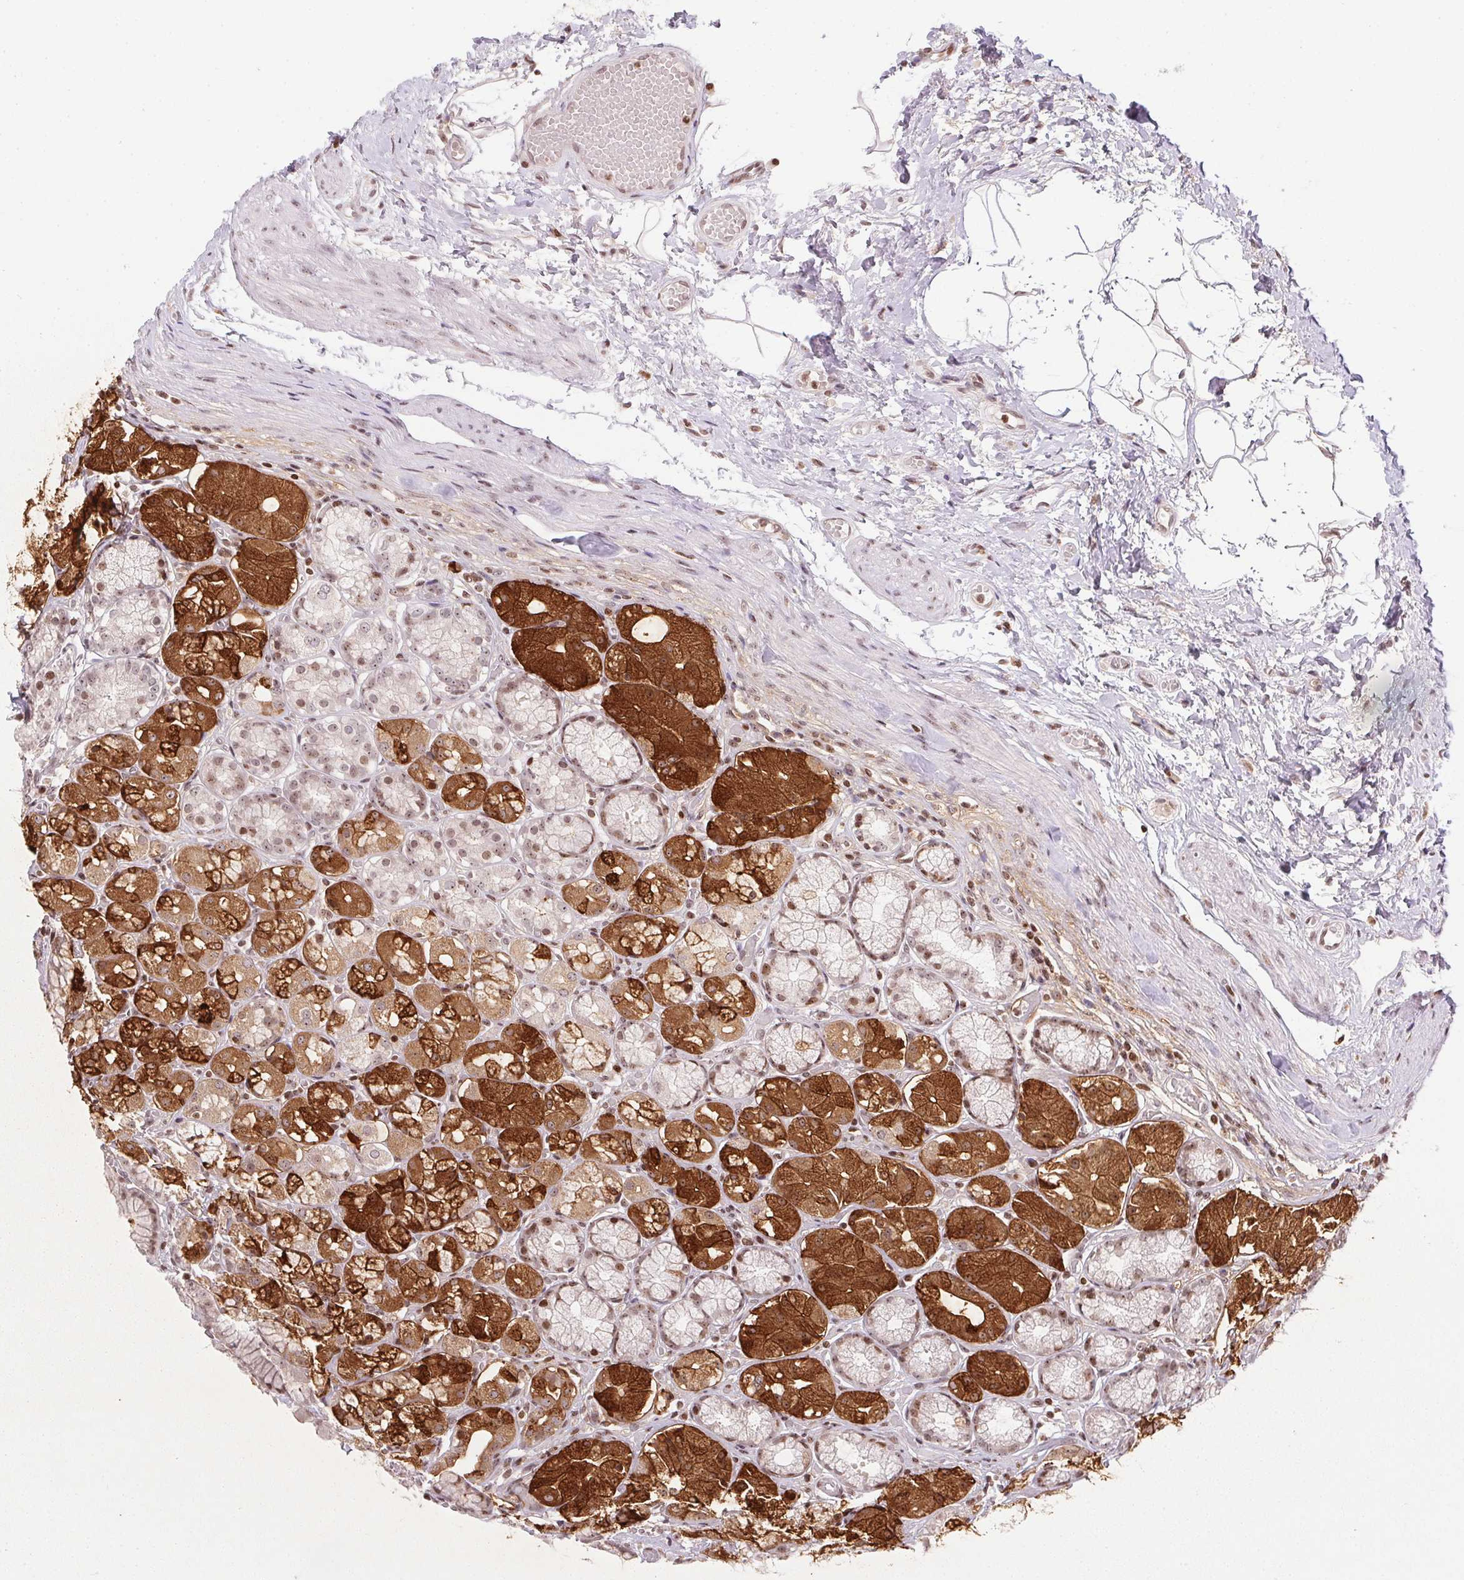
{"staining": {"intensity": "strong", "quantity": "25%-75%", "location": "cytoplasmic/membranous,nuclear"}, "tissue": "stomach", "cell_type": "Glandular cells", "image_type": "normal", "snomed": [{"axis": "morphology", "description": "Normal tissue, NOS"}, {"axis": "topography", "description": "Stomach"}], "caption": "Stomach stained with DAB (3,3'-diaminobenzidine) immunohistochemistry exhibits high levels of strong cytoplasmic/membranous,nuclear expression in about 25%-75% of glandular cells.", "gene": "RNF181", "patient": {"sex": "male", "age": 70}}